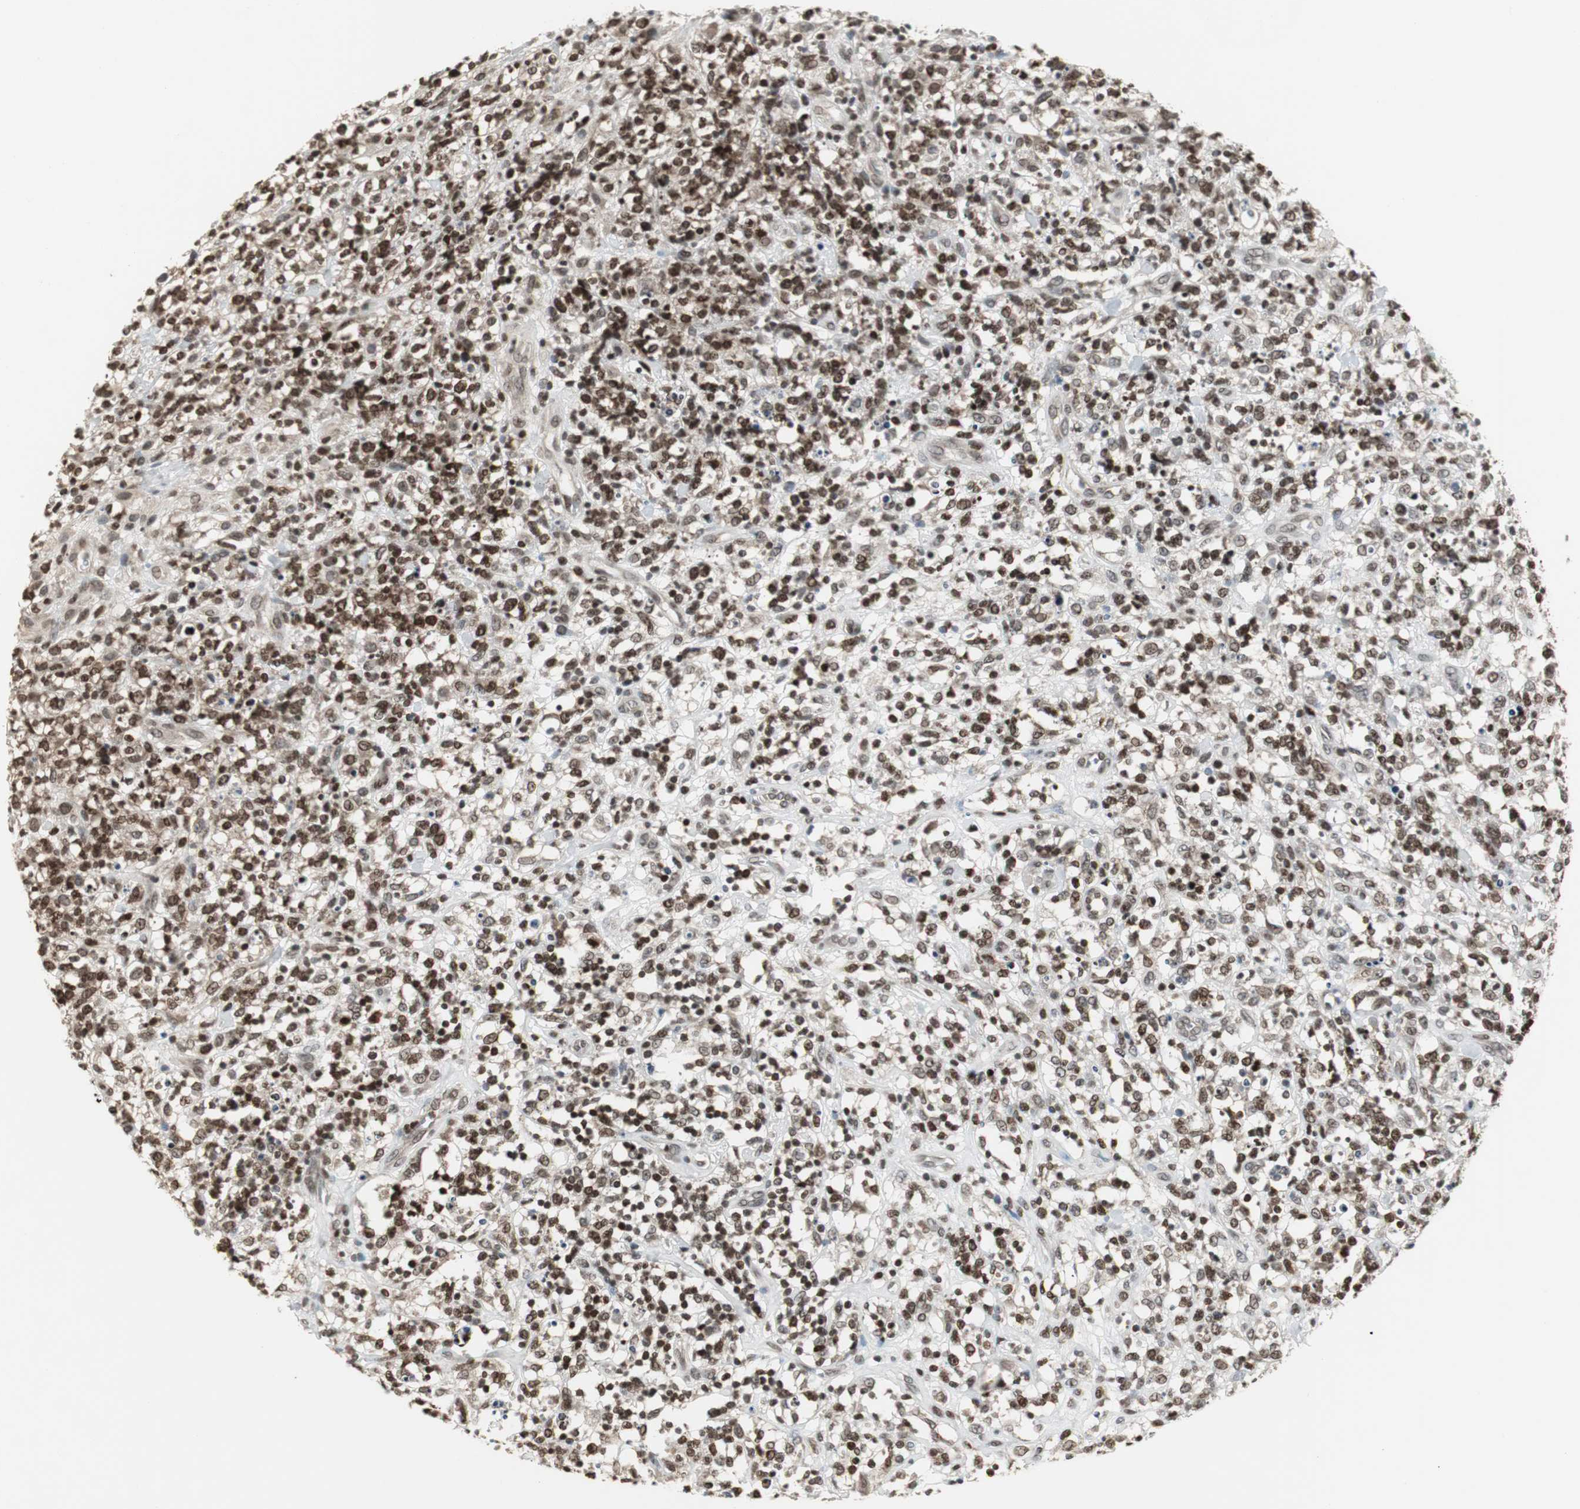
{"staining": {"intensity": "strong", "quantity": ">75%", "location": "nuclear"}, "tissue": "lymphoma", "cell_type": "Tumor cells", "image_type": "cancer", "snomed": [{"axis": "morphology", "description": "Malignant lymphoma, non-Hodgkin's type, High grade"}, {"axis": "topography", "description": "Lymph node"}], "caption": "Immunohistochemical staining of human lymphoma demonstrates high levels of strong nuclear positivity in approximately >75% of tumor cells. (Stains: DAB (3,3'-diaminobenzidine) in brown, nuclei in blue, Microscopy: brightfield microscopy at high magnification).", "gene": "MPG", "patient": {"sex": "female", "age": 73}}